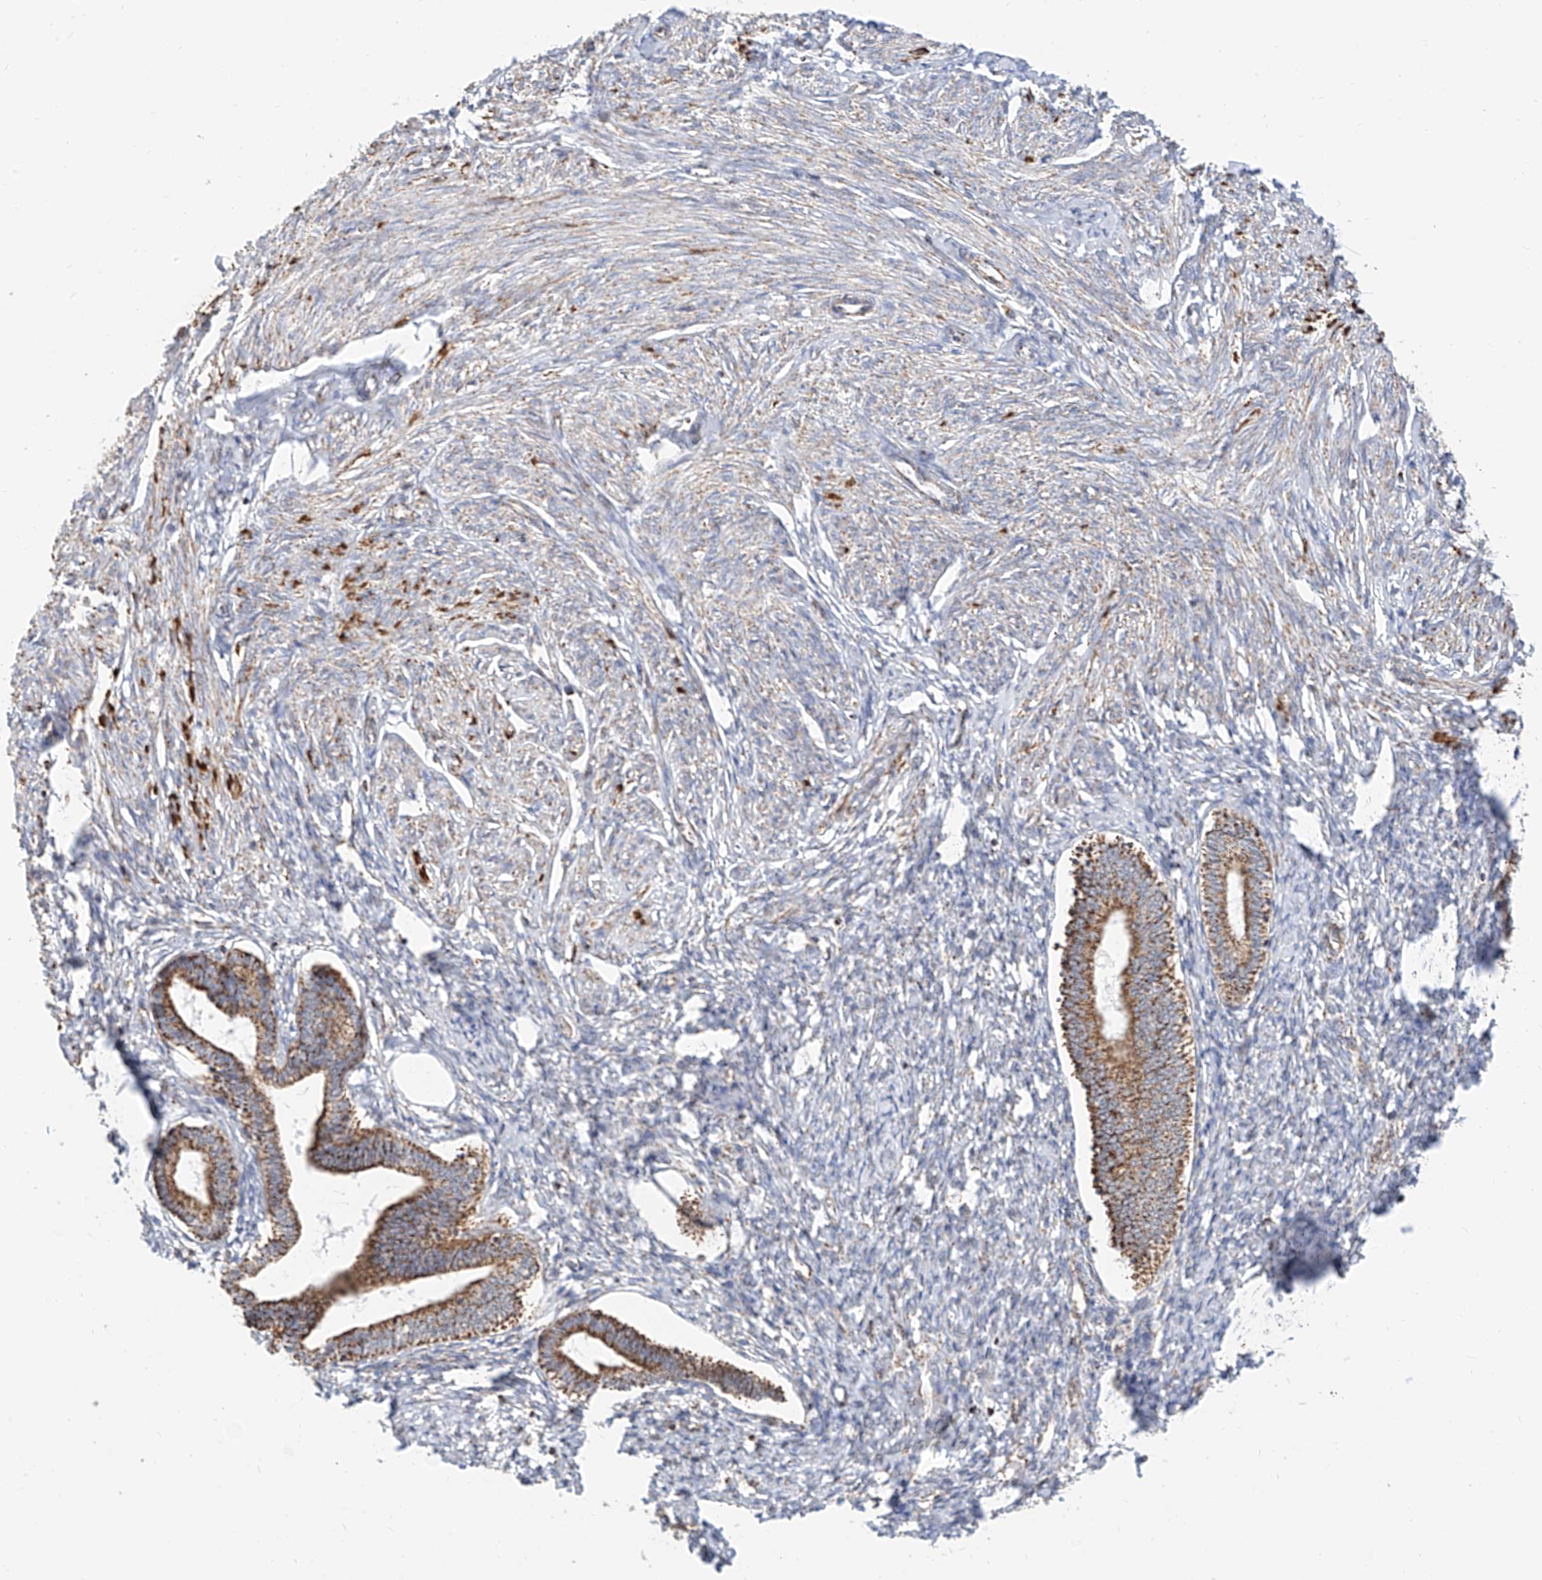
{"staining": {"intensity": "negative", "quantity": "none", "location": "none"}, "tissue": "endometrium", "cell_type": "Cells in endometrial stroma", "image_type": "normal", "snomed": [{"axis": "morphology", "description": "Normal tissue, NOS"}, {"axis": "topography", "description": "Endometrium"}], "caption": "Histopathology image shows no protein expression in cells in endometrial stroma of benign endometrium.", "gene": "NALCN", "patient": {"sex": "female", "age": 72}}